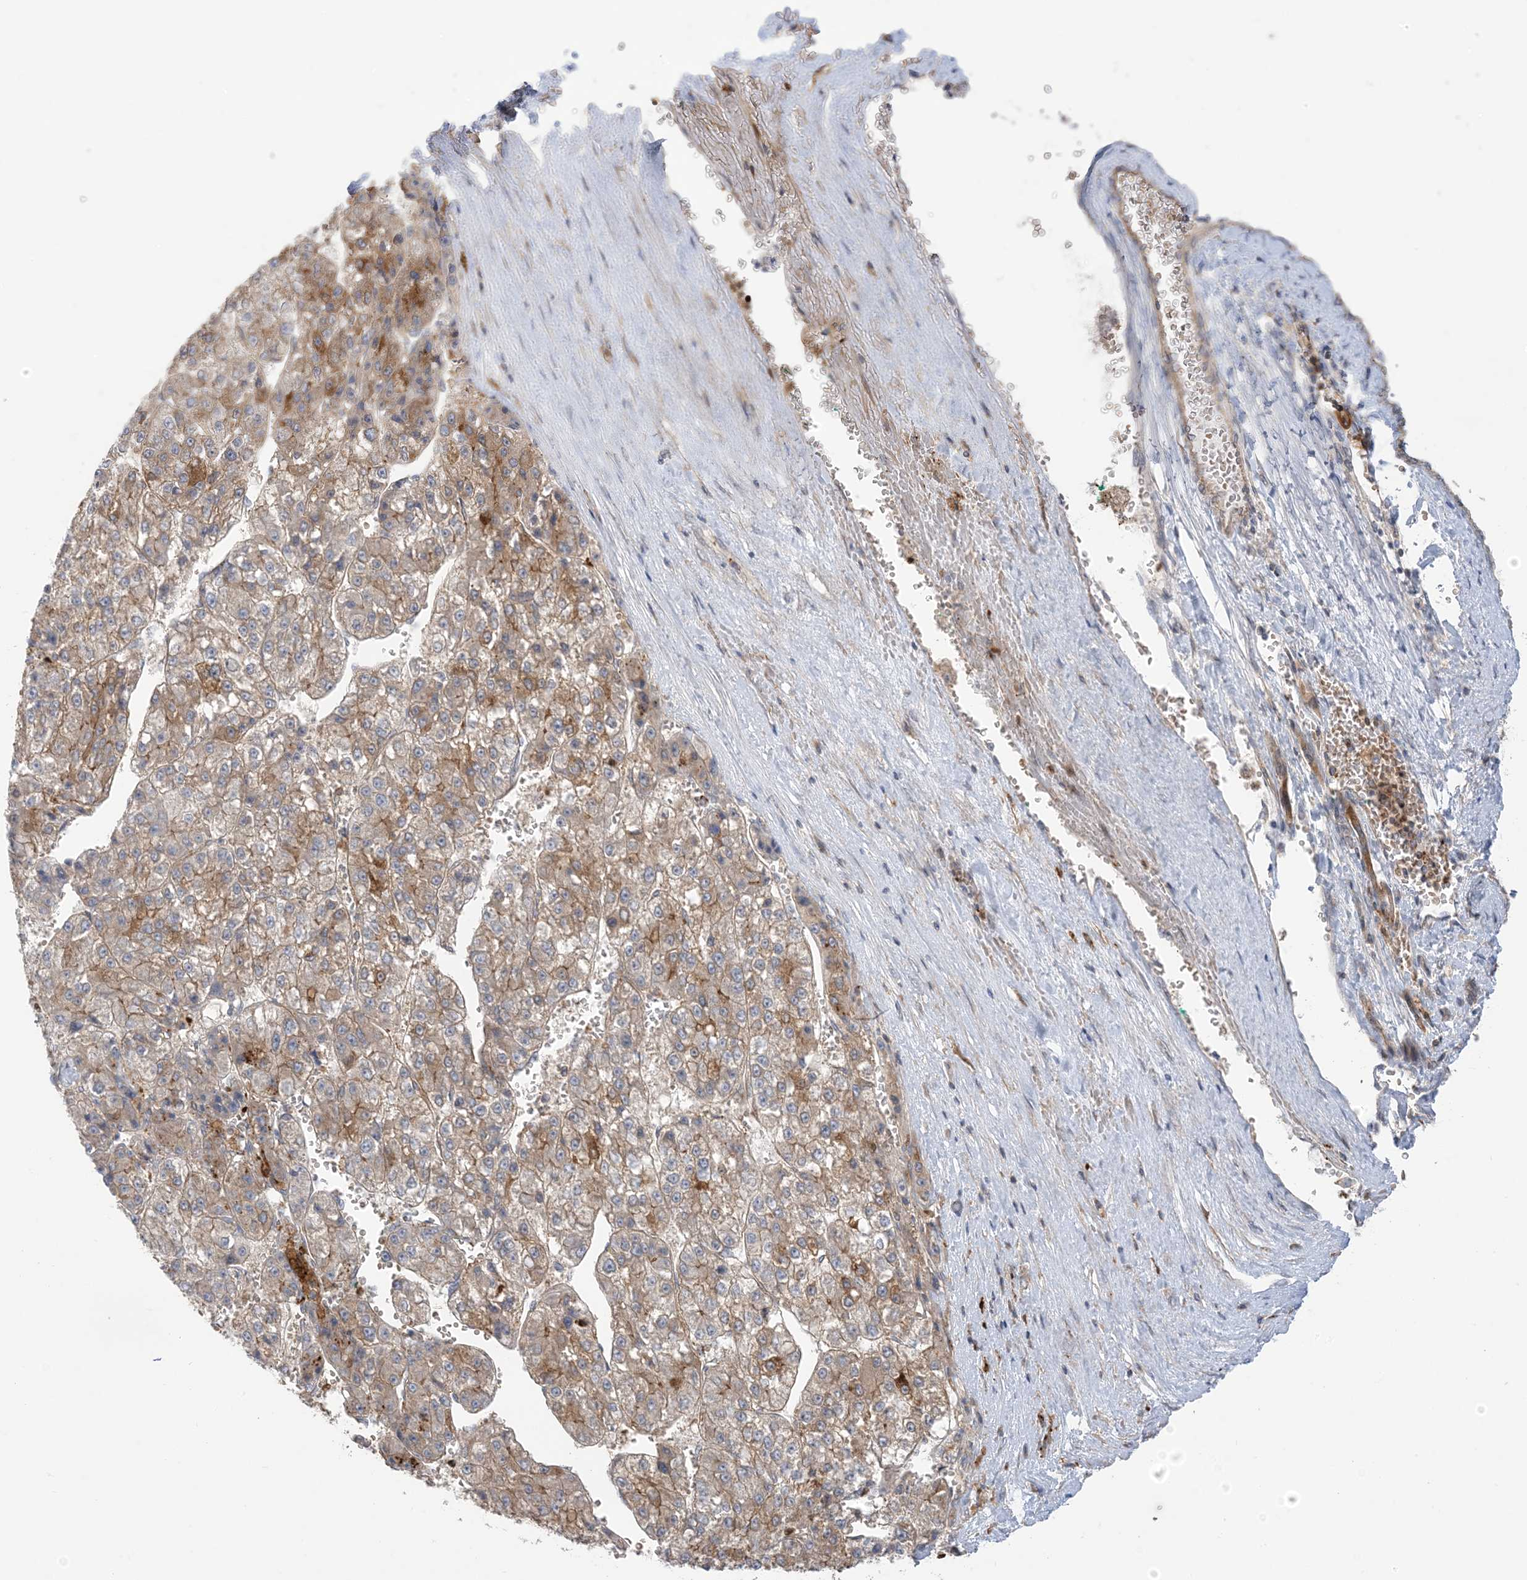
{"staining": {"intensity": "moderate", "quantity": "25%-75%", "location": "cytoplasmic/membranous"}, "tissue": "liver cancer", "cell_type": "Tumor cells", "image_type": "cancer", "snomed": [{"axis": "morphology", "description": "Carcinoma, Hepatocellular, NOS"}, {"axis": "topography", "description": "Liver"}], "caption": "An image of liver hepatocellular carcinoma stained for a protein shows moderate cytoplasmic/membranous brown staining in tumor cells.", "gene": "ICMT", "patient": {"sex": "female", "age": 73}}